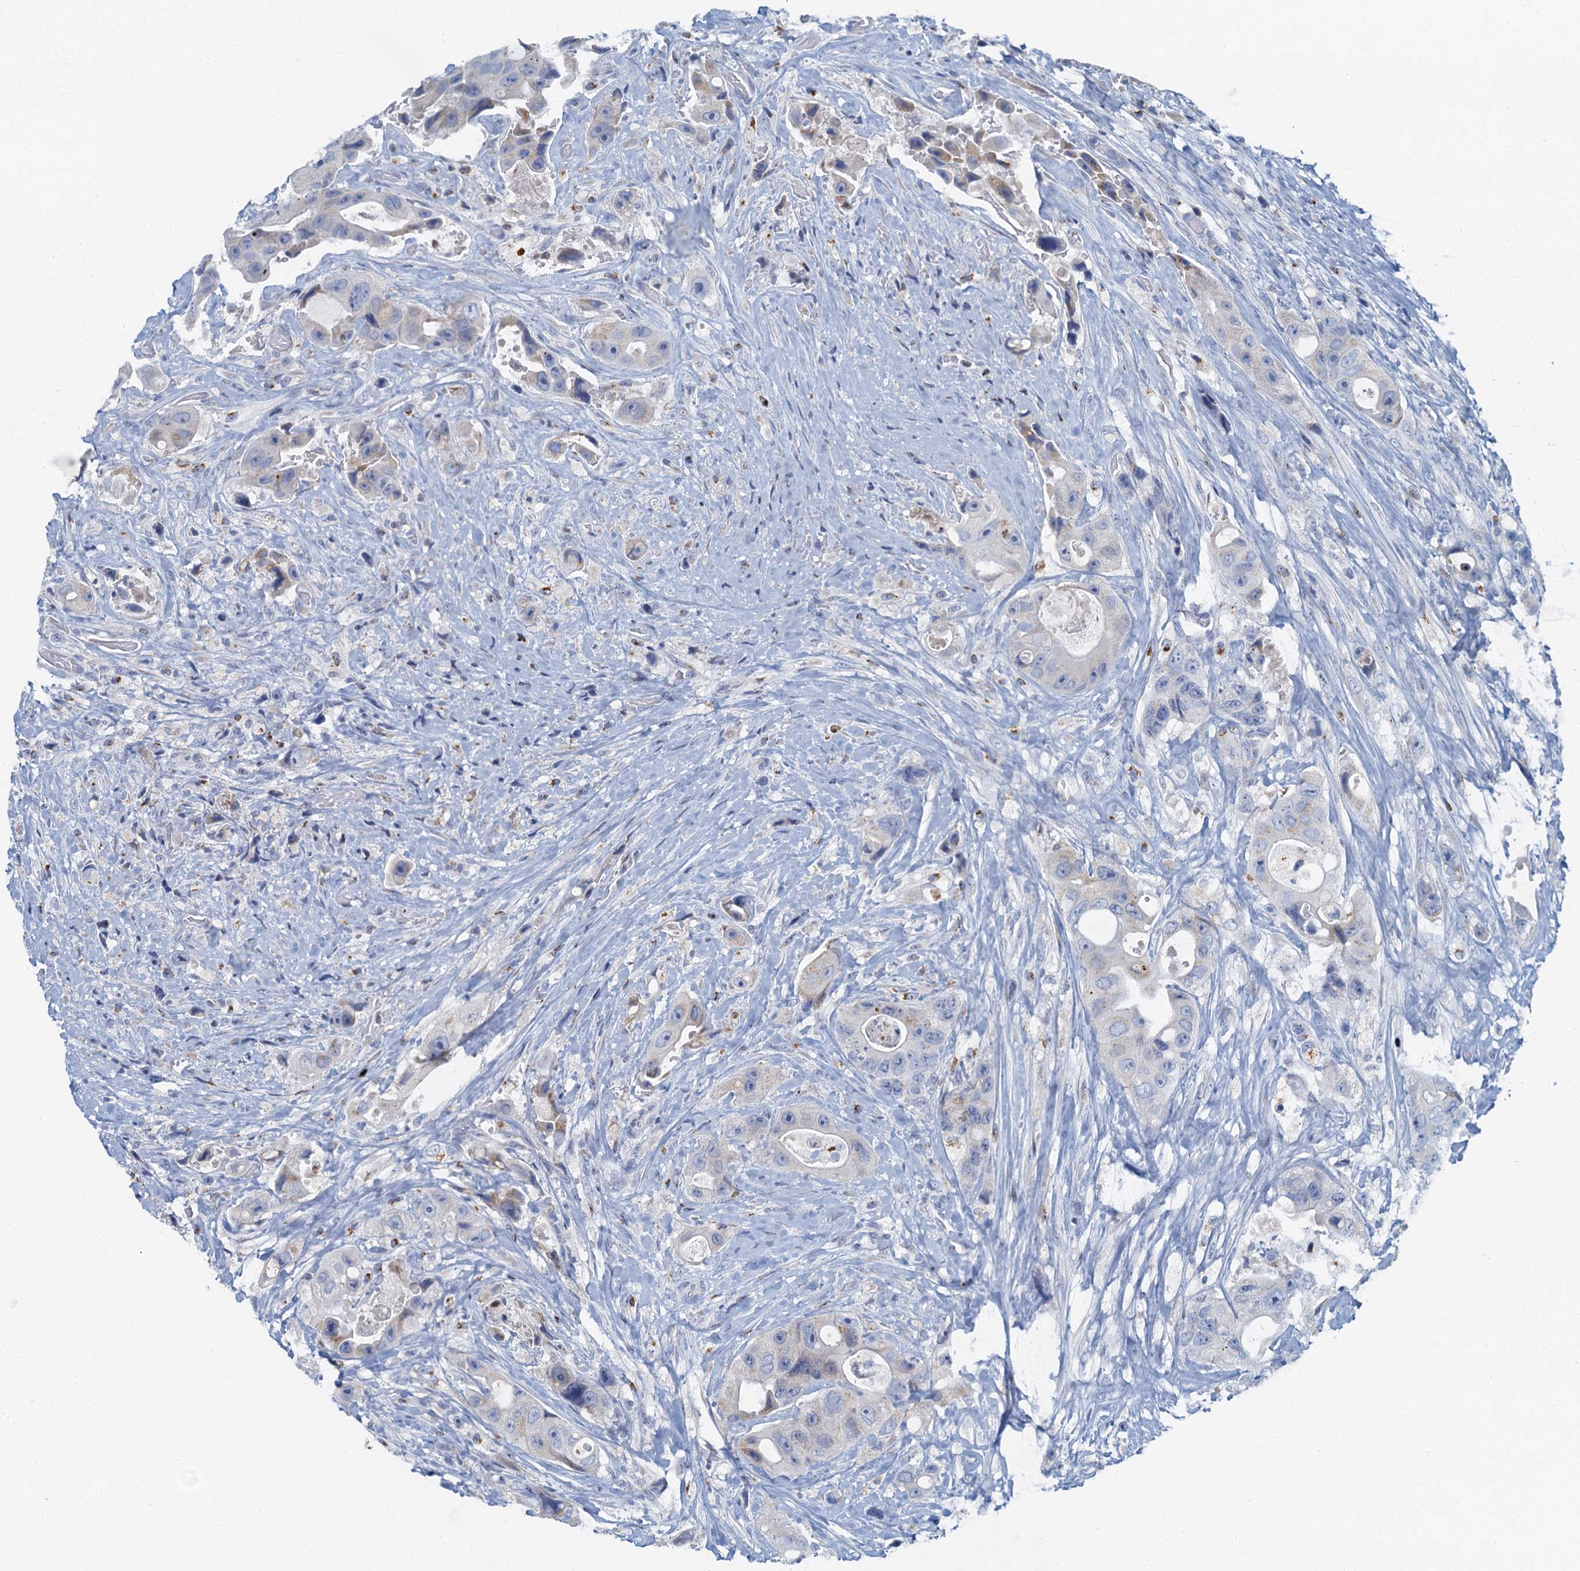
{"staining": {"intensity": "moderate", "quantity": "<25%", "location": "cytoplasmic/membranous"}, "tissue": "colorectal cancer", "cell_type": "Tumor cells", "image_type": "cancer", "snomed": [{"axis": "morphology", "description": "Adenocarcinoma, NOS"}, {"axis": "topography", "description": "Colon"}], "caption": "Adenocarcinoma (colorectal) was stained to show a protein in brown. There is low levels of moderate cytoplasmic/membranous positivity in about <25% of tumor cells. The staining was performed using DAB (3,3'-diaminobenzidine) to visualize the protein expression in brown, while the nuclei were stained in blue with hematoxylin (Magnification: 20x).", "gene": "LYPD3", "patient": {"sex": "female", "age": 46}}